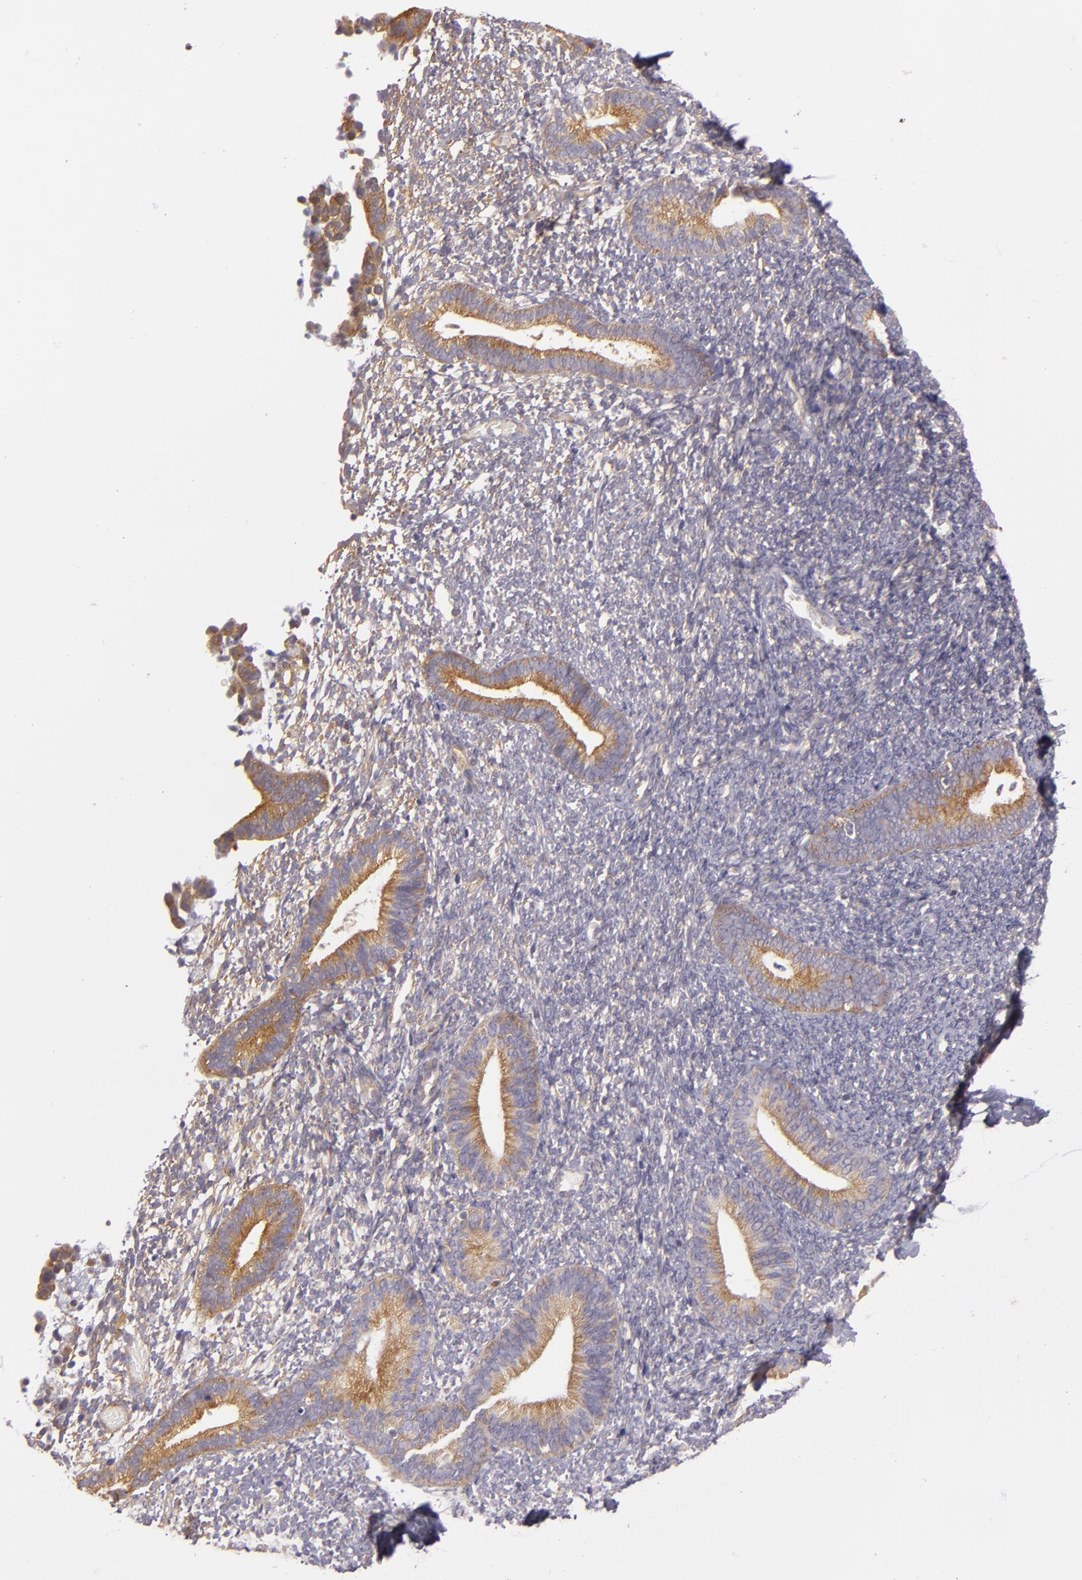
{"staining": {"intensity": "weak", "quantity": "<25%", "location": "cytoplasmic/membranous"}, "tissue": "endometrium", "cell_type": "Cells in endometrial stroma", "image_type": "normal", "snomed": [{"axis": "morphology", "description": "Normal tissue, NOS"}, {"axis": "topography", "description": "Smooth muscle"}, {"axis": "topography", "description": "Endometrium"}], "caption": "Immunohistochemistry (IHC) histopathology image of normal endometrium stained for a protein (brown), which exhibits no expression in cells in endometrial stroma.", "gene": "UPF3B", "patient": {"sex": "female", "age": 57}}